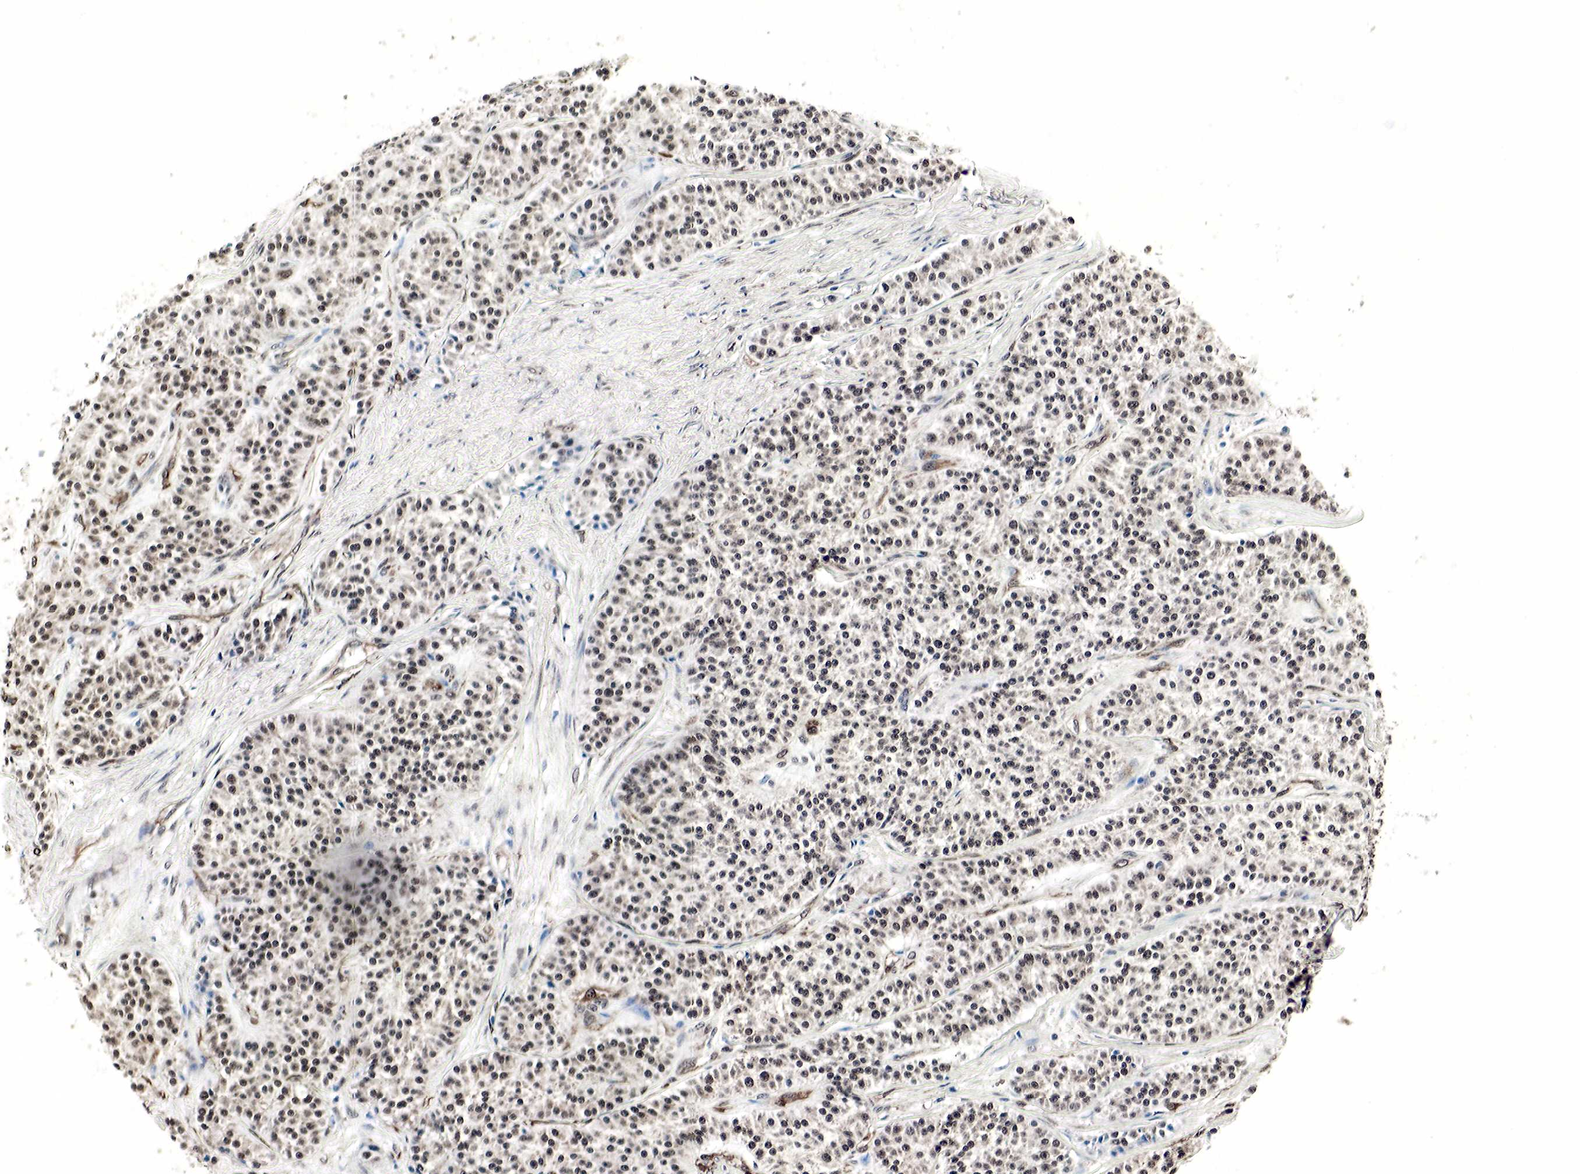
{"staining": {"intensity": "moderate", "quantity": "25%-75%", "location": "nuclear"}, "tissue": "carcinoid", "cell_type": "Tumor cells", "image_type": "cancer", "snomed": [{"axis": "morphology", "description": "Carcinoid, malignant, NOS"}, {"axis": "topography", "description": "Stomach"}], "caption": "Protein expression analysis of carcinoid exhibits moderate nuclear staining in approximately 25%-75% of tumor cells. The protein is shown in brown color, while the nuclei are stained blue.", "gene": "SPIN1", "patient": {"sex": "female", "age": 76}}